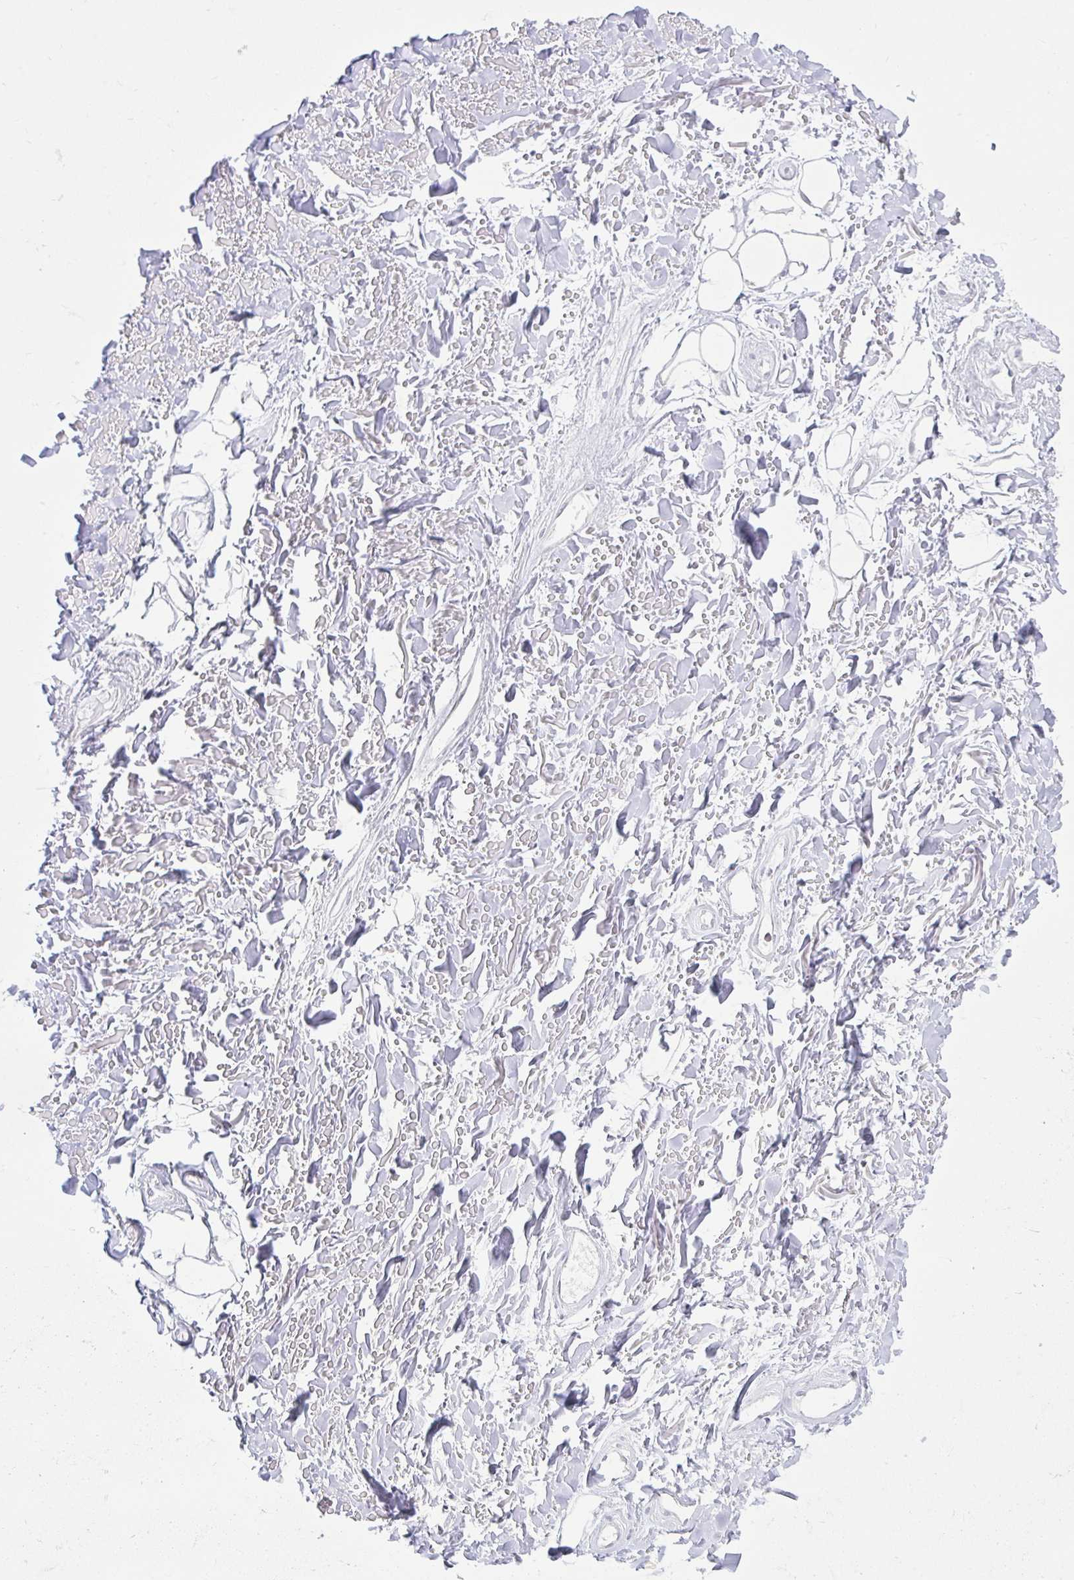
{"staining": {"intensity": "negative", "quantity": "none", "location": "none"}, "tissue": "adipose tissue", "cell_type": "Adipocytes", "image_type": "normal", "snomed": [{"axis": "morphology", "description": "Normal tissue, NOS"}, {"axis": "topography", "description": "Cartilage tissue"}], "caption": "High magnification brightfield microscopy of unremarkable adipose tissue stained with DAB (brown) and counterstained with hematoxylin (blue): adipocytes show no significant expression.", "gene": "CDH19", "patient": {"sex": "male", "age": 57}}